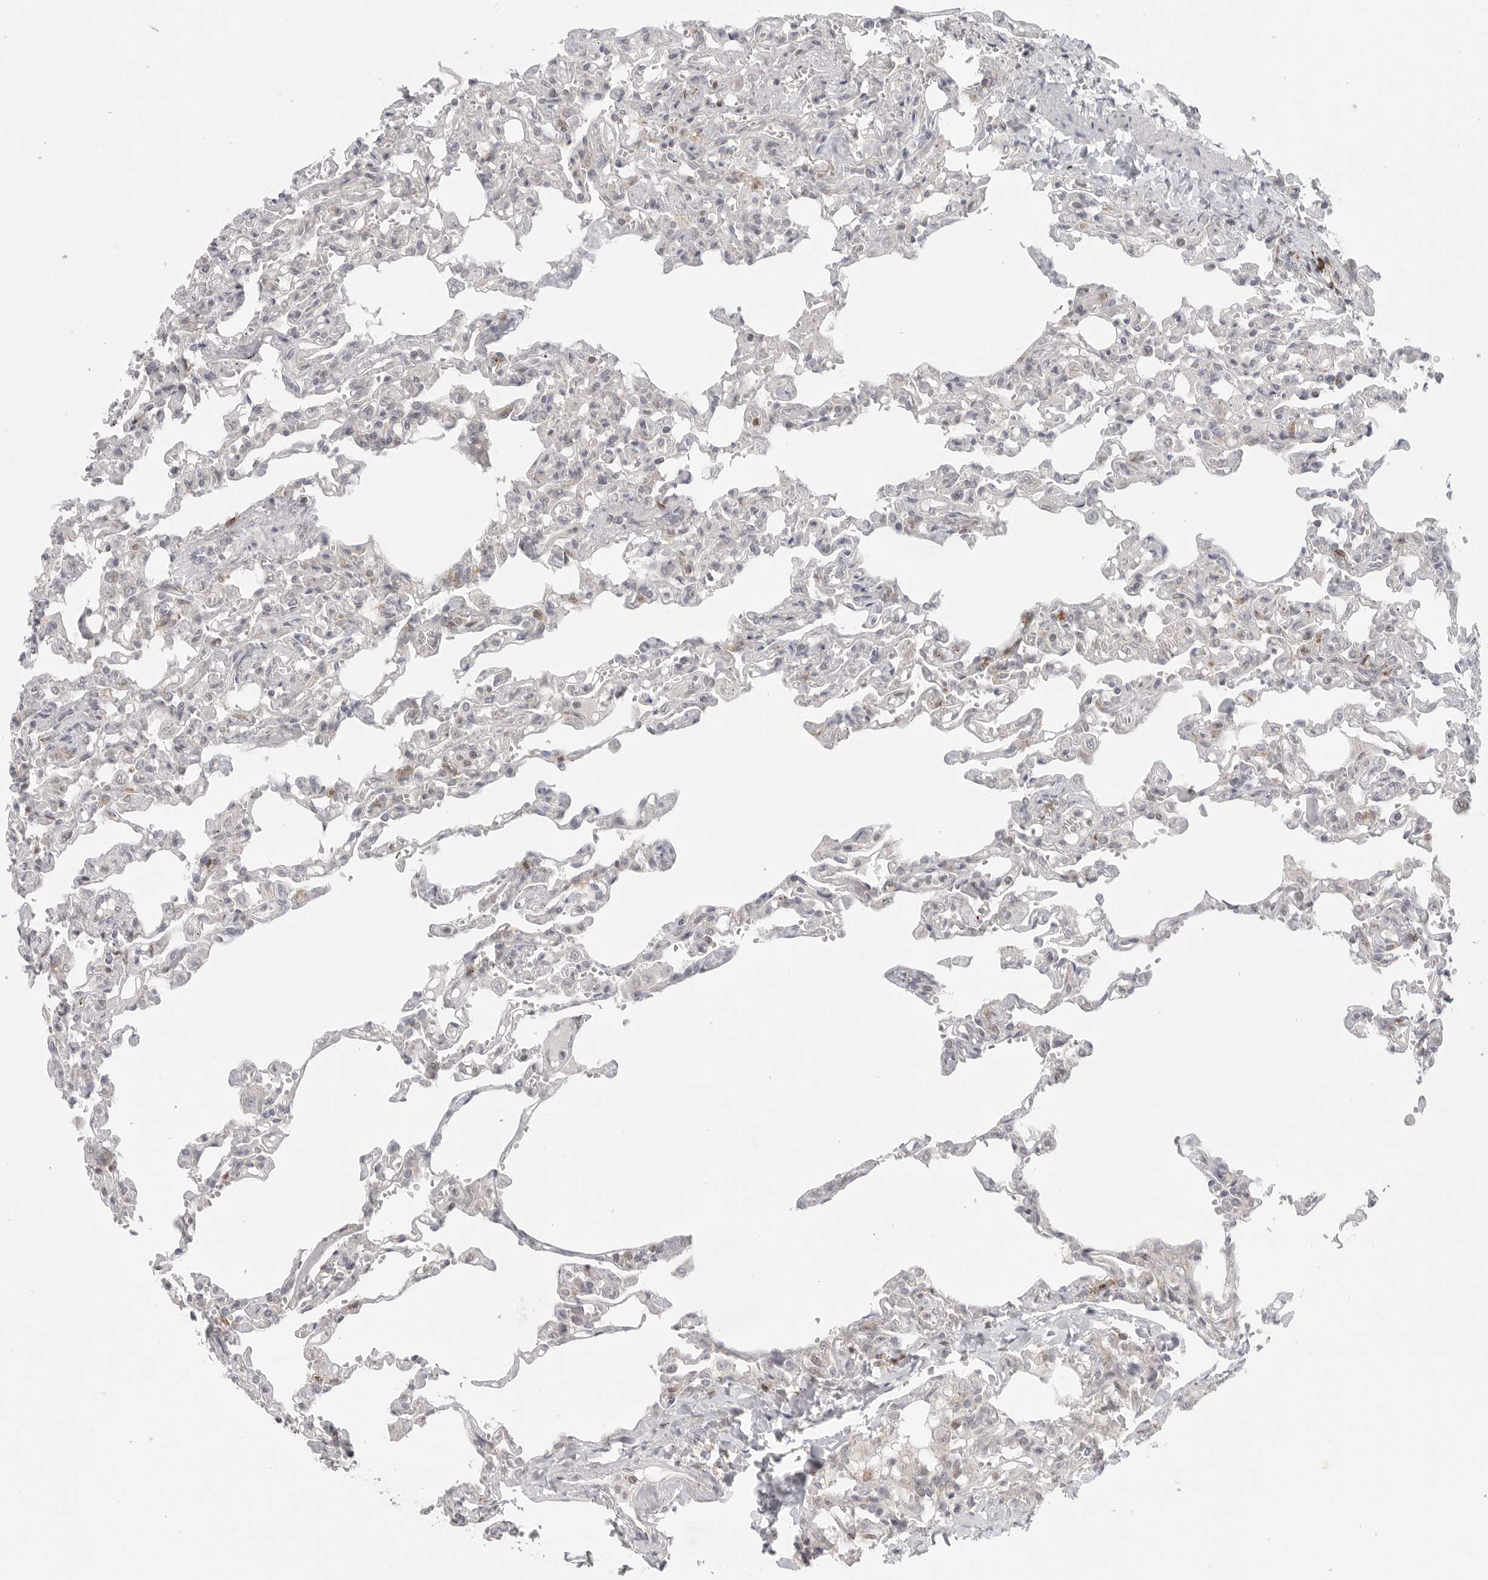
{"staining": {"intensity": "negative", "quantity": "none", "location": "none"}, "tissue": "lung", "cell_type": "Alveolar cells", "image_type": "normal", "snomed": [{"axis": "morphology", "description": "Normal tissue, NOS"}, {"axis": "topography", "description": "Lung"}], "caption": "Immunohistochemistry micrograph of benign human lung stained for a protein (brown), which demonstrates no positivity in alveolar cells.", "gene": "SH3KBP1", "patient": {"sex": "male", "age": 21}}